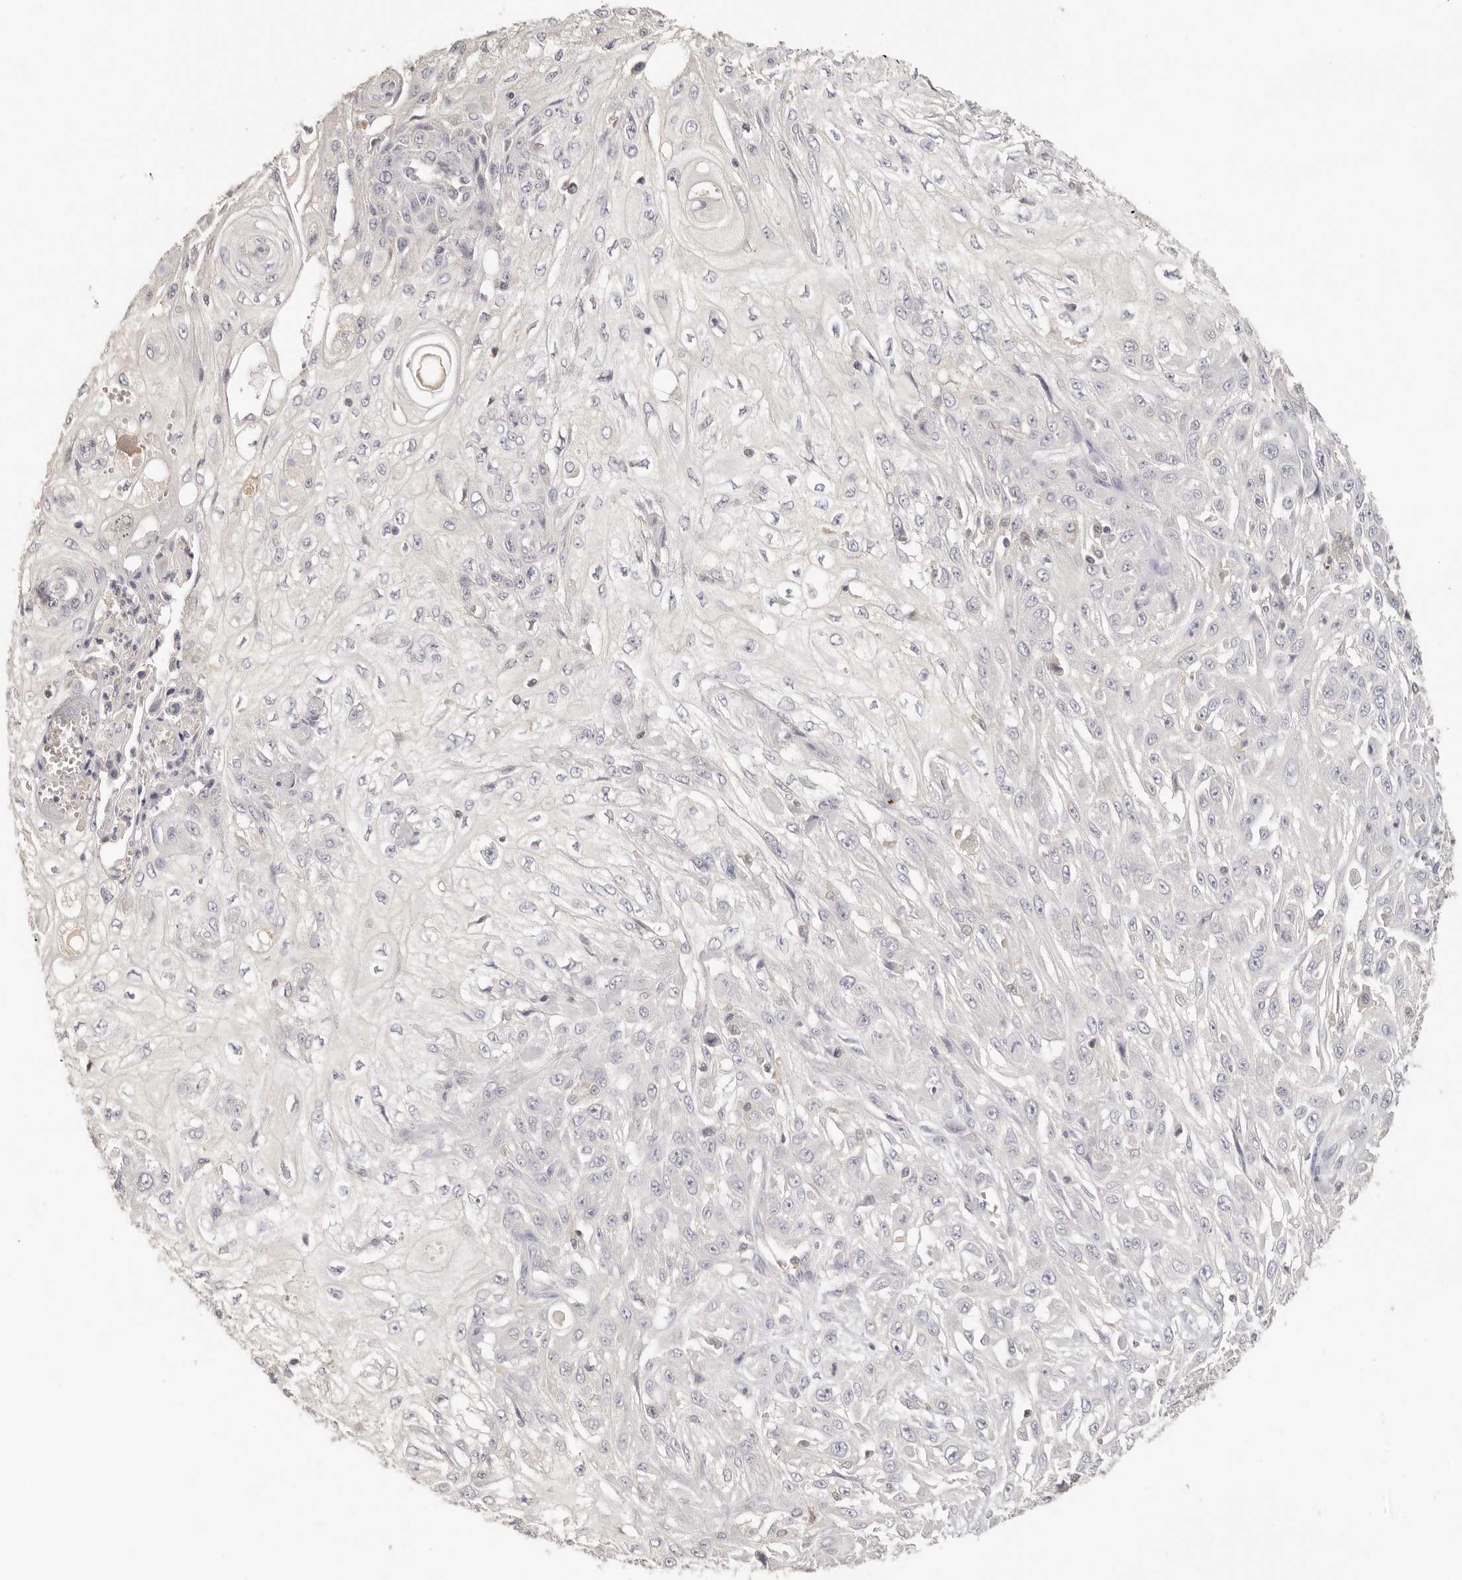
{"staining": {"intensity": "negative", "quantity": "none", "location": "none"}, "tissue": "skin cancer", "cell_type": "Tumor cells", "image_type": "cancer", "snomed": [{"axis": "morphology", "description": "Squamous cell carcinoma, NOS"}, {"axis": "morphology", "description": "Squamous cell carcinoma, metastatic, NOS"}, {"axis": "topography", "description": "Skin"}, {"axis": "topography", "description": "Lymph node"}], "caption": "Immunohistochemistry (IHC) histopathology image of neoplastic tissue: human squamous cell carcinoma (skin) stained with DAB (3,3'-diaminobenzidine) reveals no significant protein staining in tumor cells.", "gene": "CSK", "patient": {"sex": "male", "age": 75}}